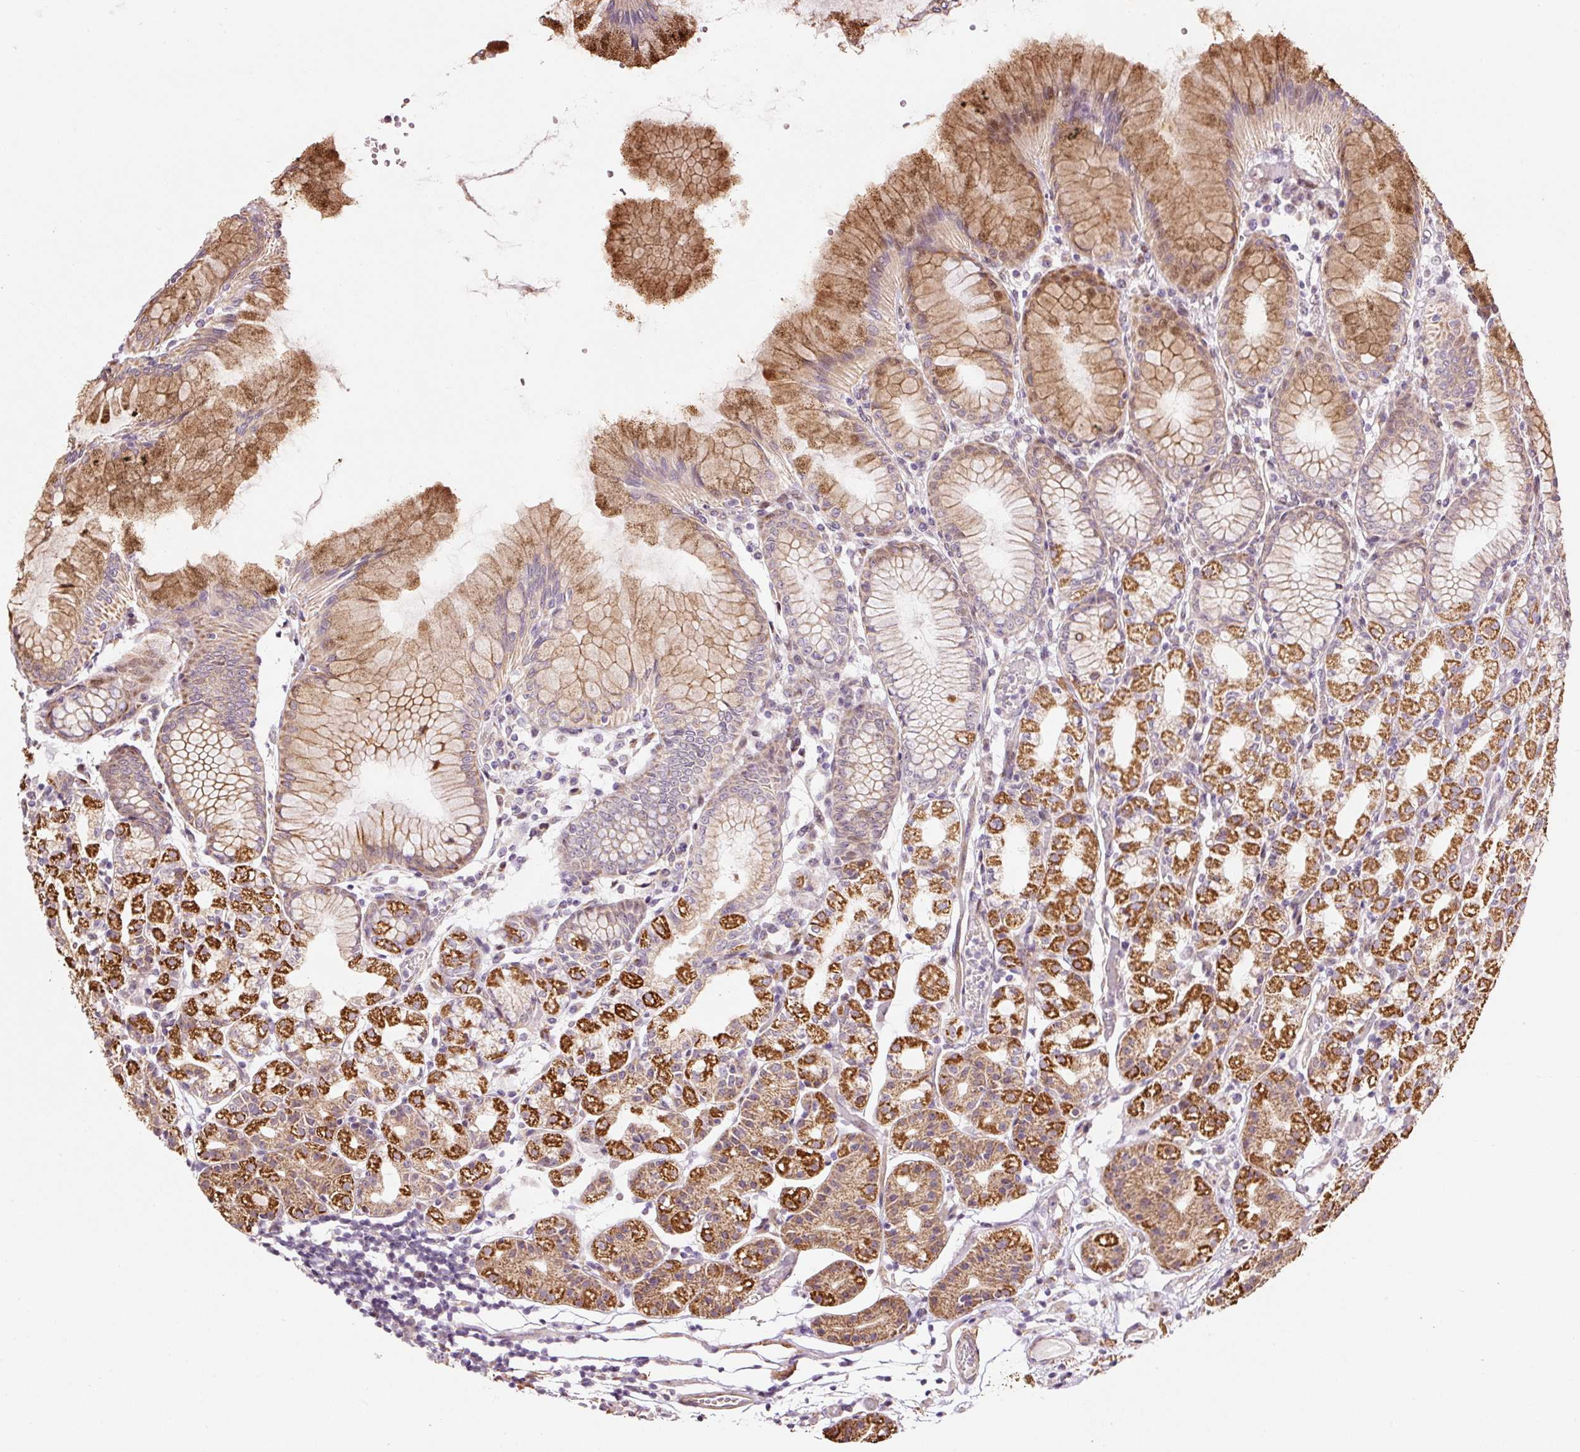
{"staining": {"intensity": "strong", "quantity": ">75%", "location": "cytoplasmic/membranous"}, "tissue": "stomach", "cell_type": "Glandular cells", "image_type": "normal", "snomed": [{"axis": "morphology", "description": "Normal tissue, NOS"}, {"axis": "topography", "description": "Stomach"}], "caption": "Protein expression by immunohistochemistry (IHC) exhibits strong cytoplasmic/membranous staining in about >75% of glandular cells in normal stomach. The protein is shown in brown color, while the nuclei are stained blue.", "gene": "ETF1", "patient": {"sex": "female", "age": 57}}